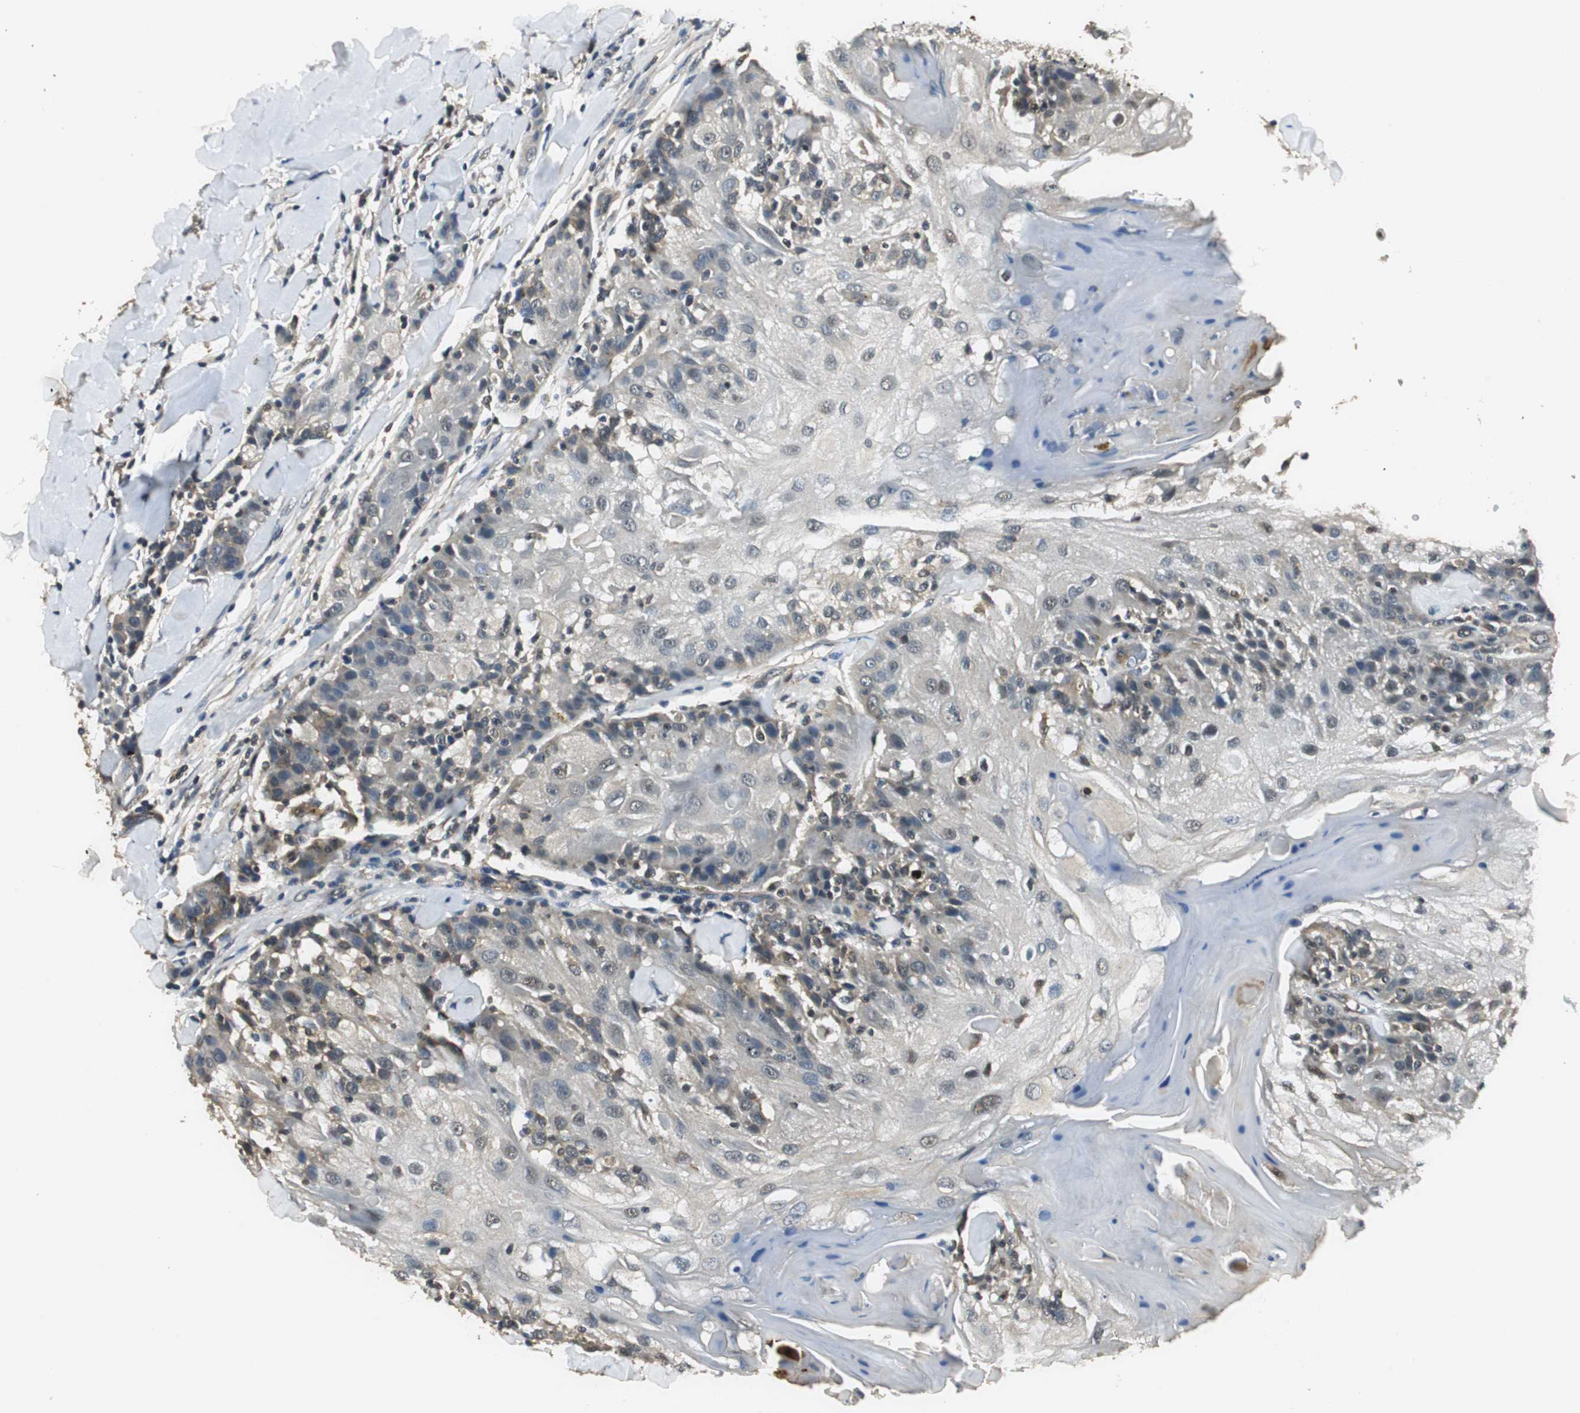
{"staining": {"intensity": "weak", "quantity": "25%-75%", "location": "cytoplasmic/membranous"}, "tissue": "skin cancer", "cell_type": "Tumor cells", "image_type": "cancer", "snomed": [{"axis": "morphology", "description": "Normal tissue, NOS"}, {"axis": "morphology", "description": "Squamous cell carcinoma, NOS"}, {"axis": "topography", "description": "Skin"}], "caption": "Weak cytoplasmic/membranous staining is identified in about 25%-75% of tumor cells in skin cancer (squamous cell carcinoma).", "gene": "PSMB4", "patient": {"sex": "female", "age": 83}}